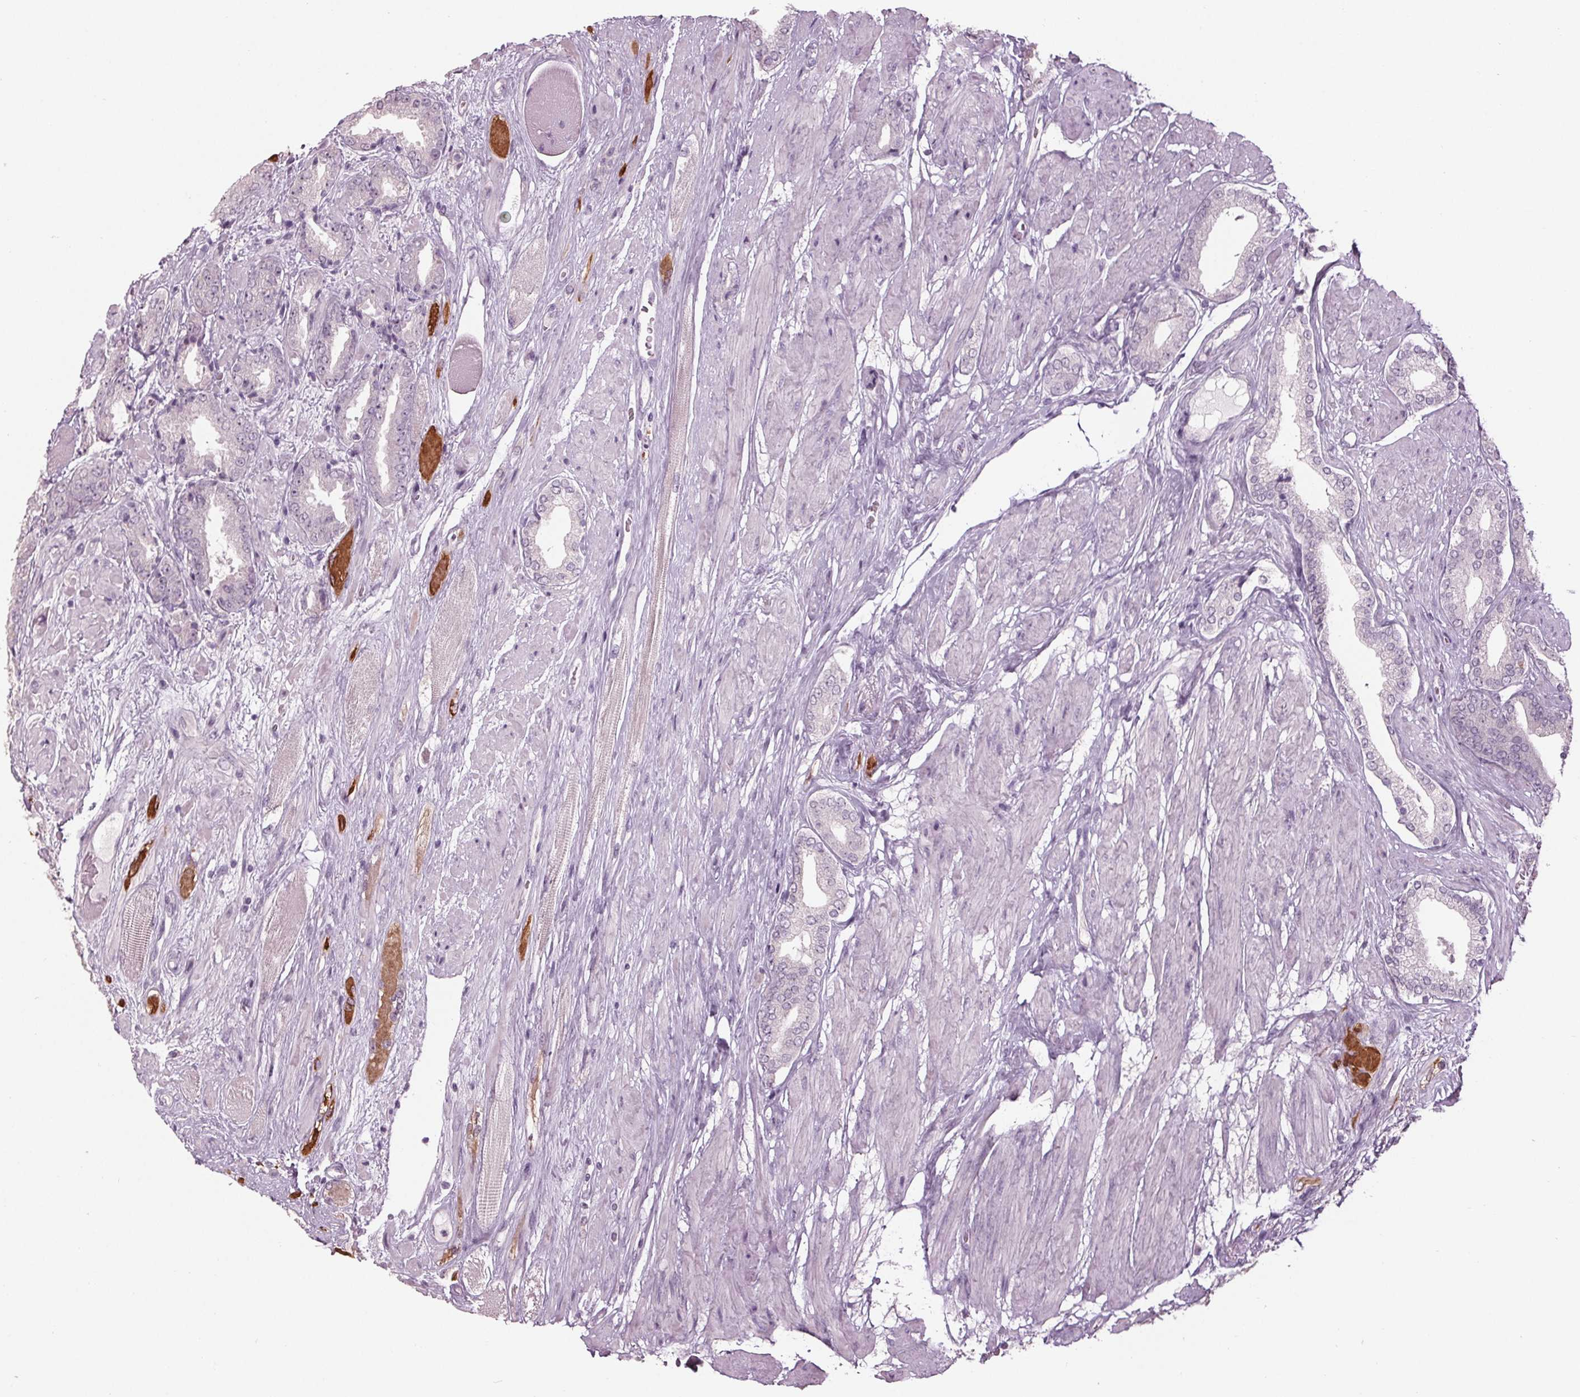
{"staining": {"intensity": "negative", "quantity": "none", "location": "none"}, "tissue": "prostate cancer", "cell_type": "Tumor cells", "image_type": "cancer", "snomed": [{"axis": "morphology", "description": "Adenocarcinoma, High grade"}, {"axis": "topography", "description": "Prostate"}], "caption": "Tumor cells show no significant protein staining in prostate cancer (high-grade adenocarcinoma).", "gene": "TNNC2", "patient": {"sex": "male", "age": 56}}